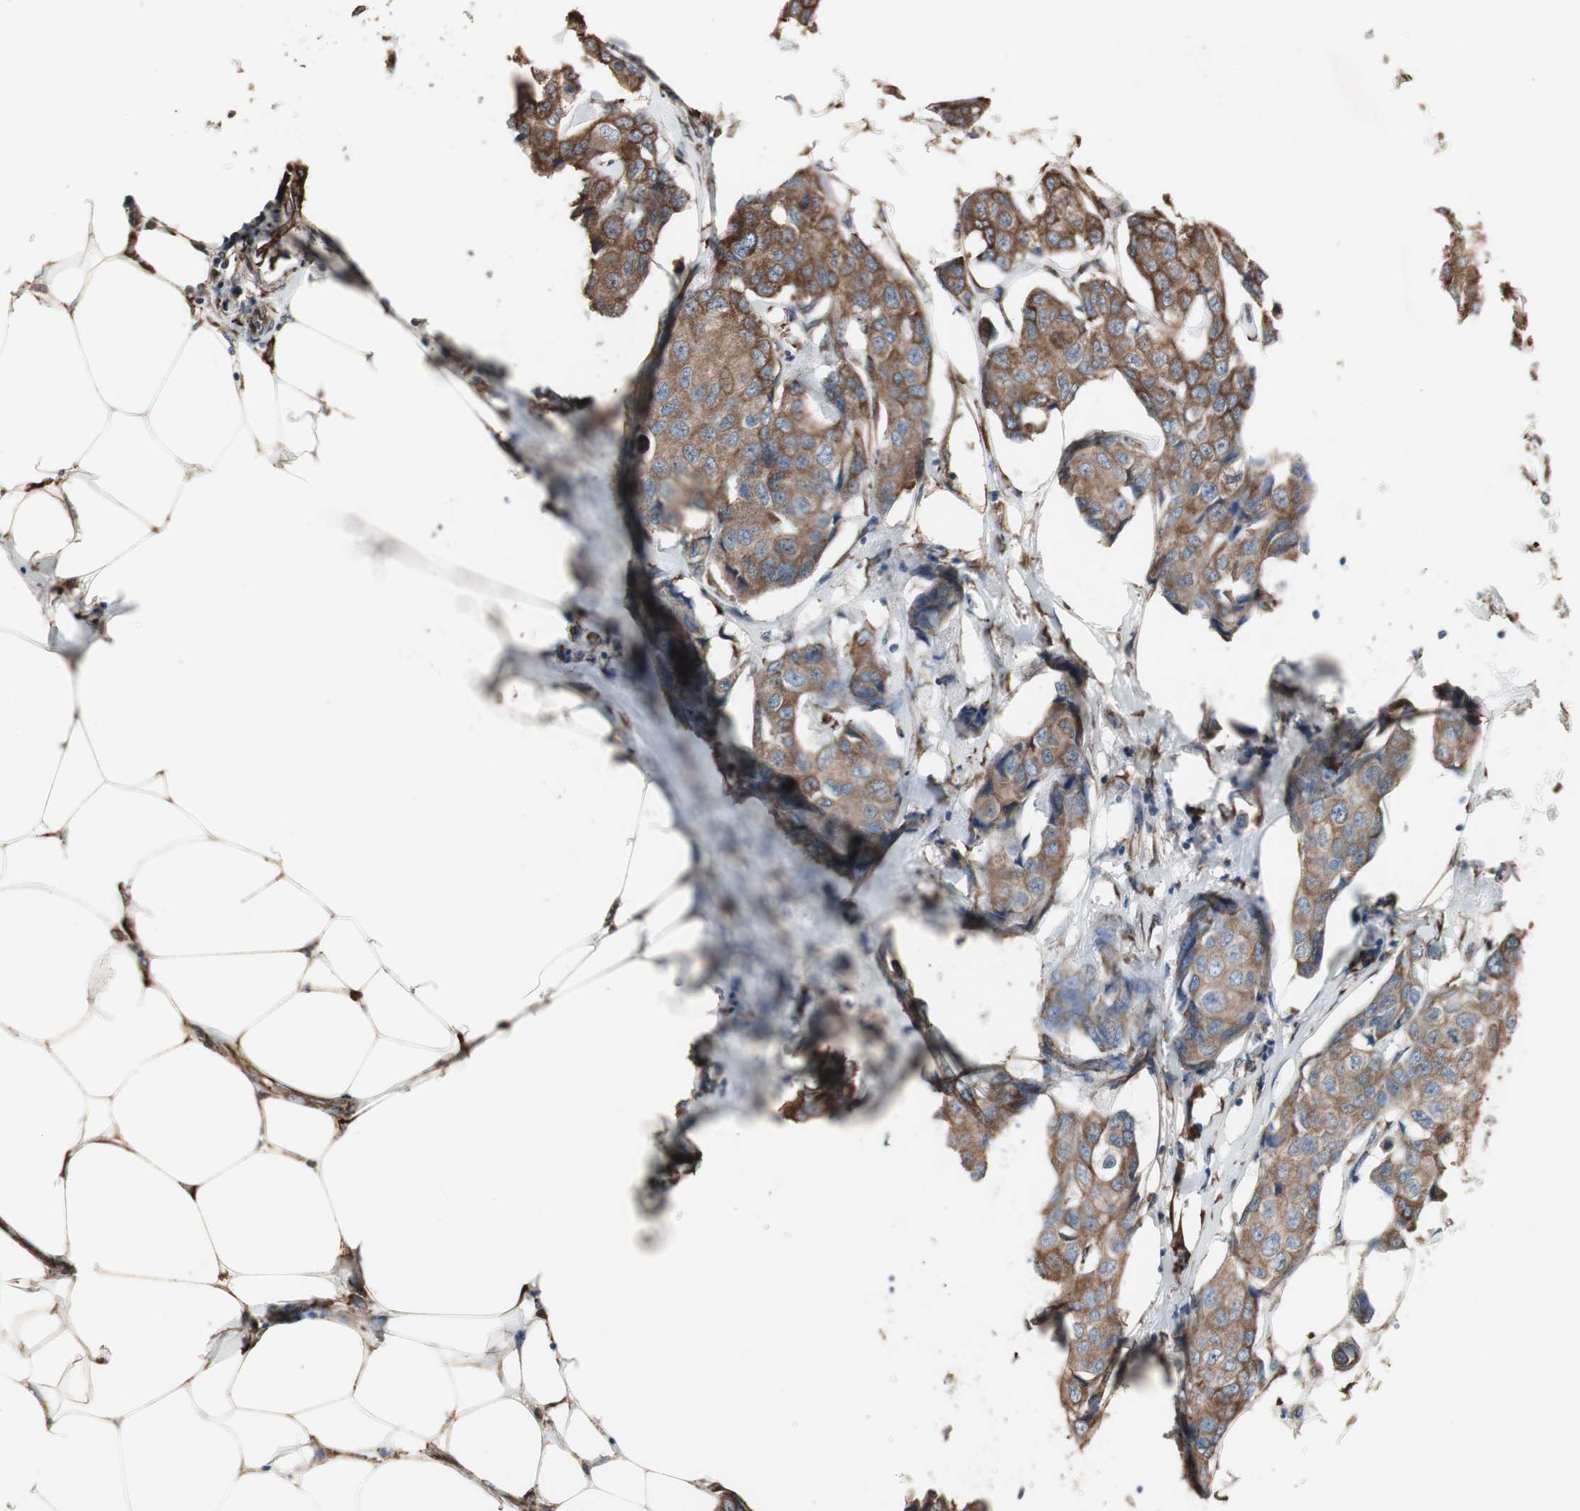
{"staining": {"intensity": "moderate", "quantity": ">75%", "location": "cytoplasmic/membranous"}, "tissue": "breast cancer", "cell_type": "Tumor cells", "image_type": "cancer", "snomed": [{"axis": "morphology", "description": "Duct carcinoma"}, {"axis": "topography", "description": "Breast"}], "caption": "IHC (DAB (3,3'-diaminobenzidine)) staining of breast cancer displays moderate cytoplasmic/membranous protein expression in approximately >75% of tumor cells.", "gene": "CALU", "patient": {"sex": "female", "age": 80}}